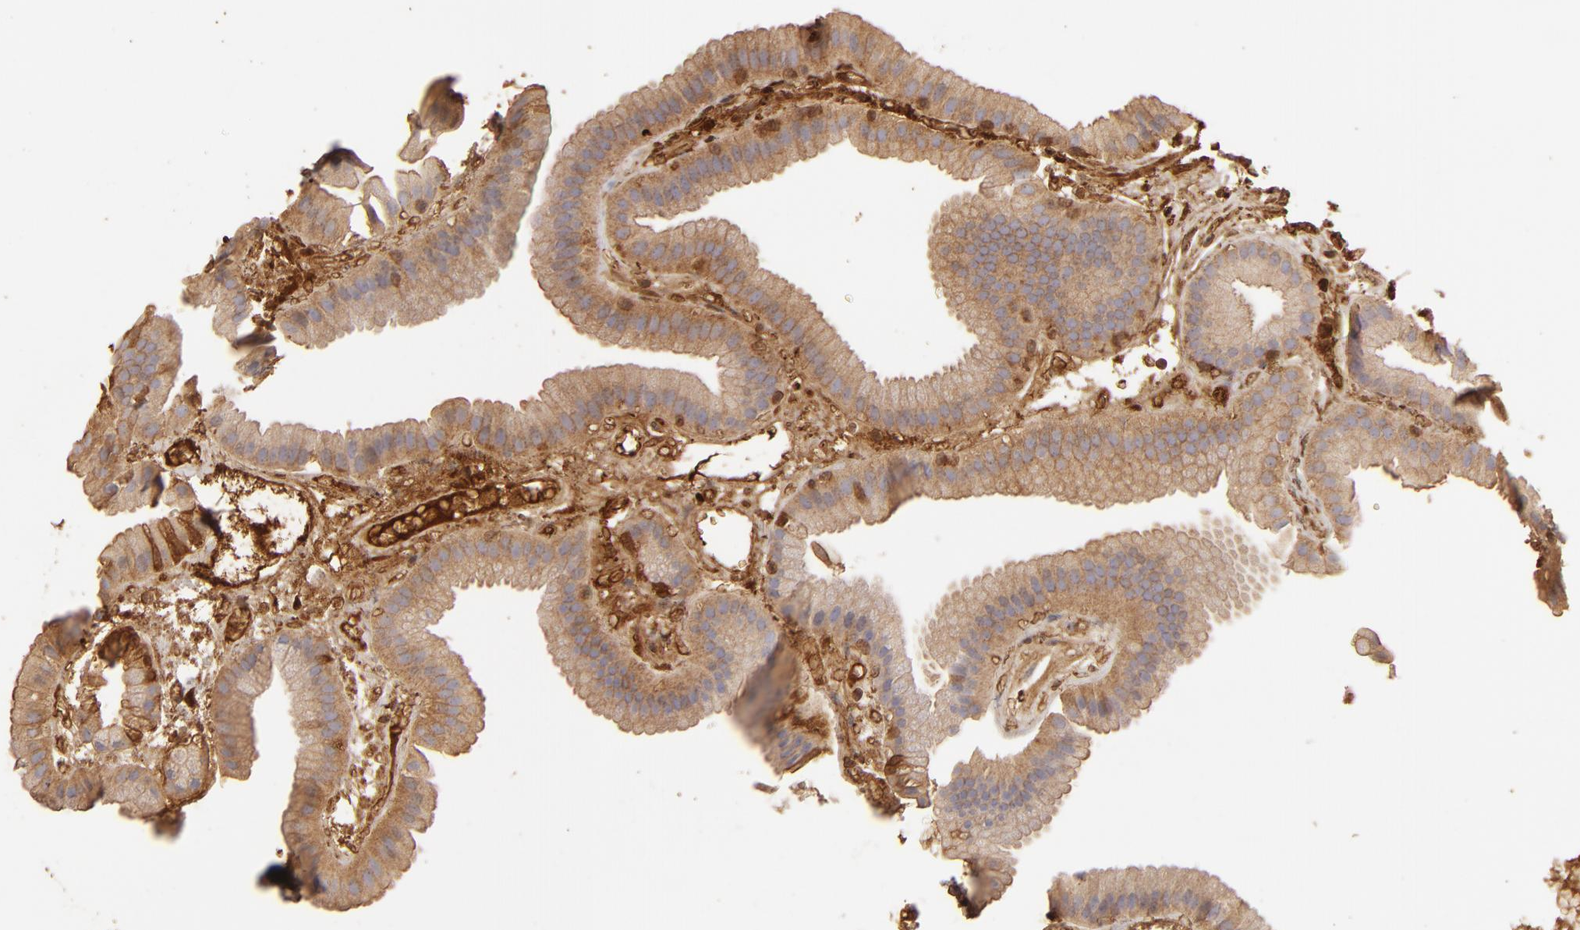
{"staining": {"intensity": "weak", "quantity": ">75%", "location": "cytoplasmic/membranous"}, "tissue": "gallbladder", "cell_type": "Glandular cells", "image_type": "normal", "snomed": [{"axis": "morphology", "description": "Normal tissue, NOS"}, {"axis": "topography", "description": "Gallbladder"}], "caption": "Immunohistochemistry (IHC) (DAB) staining of normal gallbladder exhibits weak cytoplasmic/membranous protein staining in approximately >75% of glandular cells.", "gene": "HSPB6", "patient": {"sex": "female", "age": 63}}